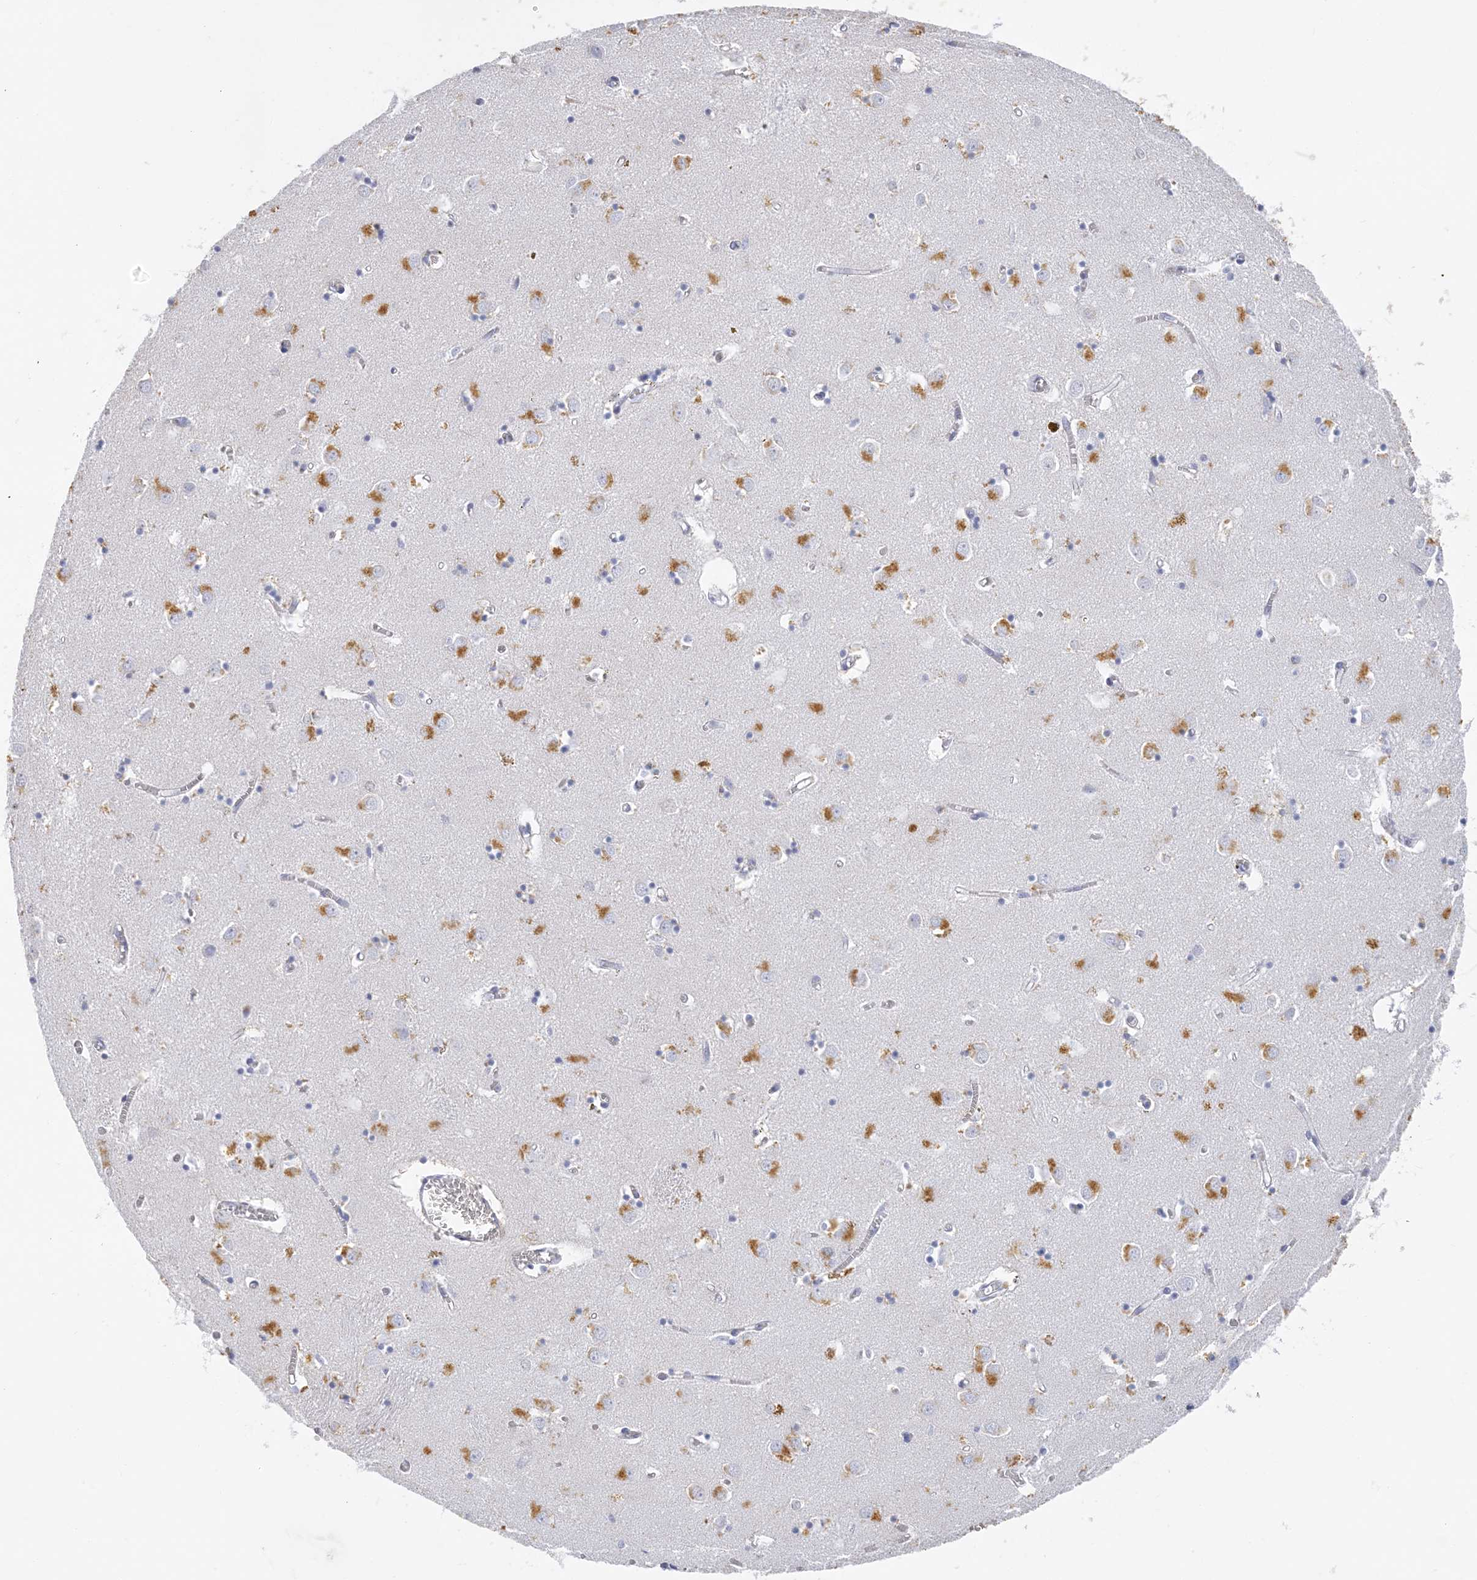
{"staining": {"intensity": "negative", "quantity": "none", "location": "none"}, "tissue": "caudate", "cell_type": "Glial cells", "image_type": "normal", "snomed": [{"axis": "morphology", "description": "Normal tissue, NOS"}, {"axis": "topography", "description": "Lateral ventricle wall"}], "caption": "Immunohistochemical staining of normal caudate exhibits no significant positivity in glial cells.", "gene": "SH3YL1", "patient": {"sex": "male", "age": 70}}